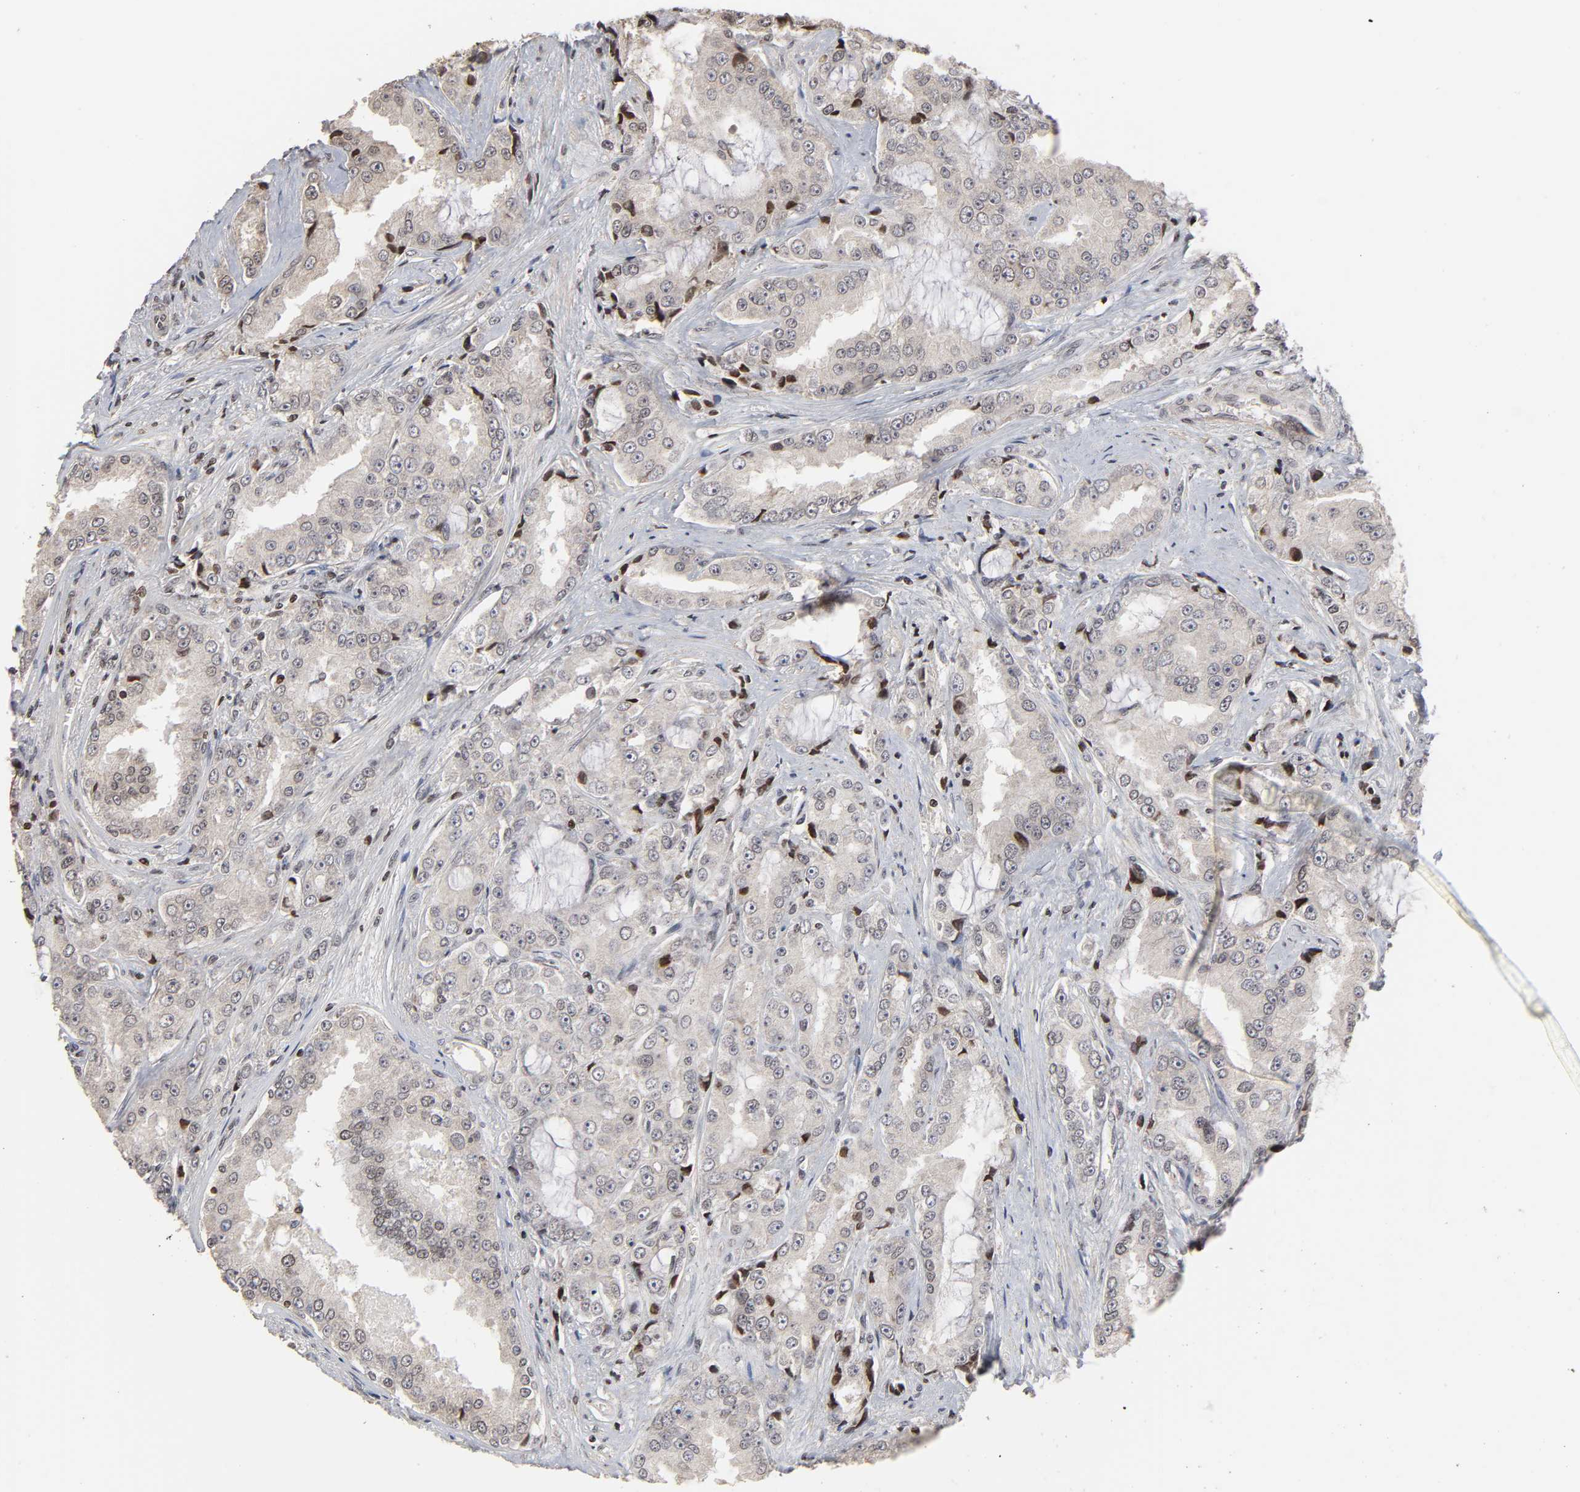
{"staining": {"intensity": "moderate", "quantity": "<25%", "location": "nuclear"}, "tissue": "prostate cancer", "cell_type": "Tumor cells", "image_type": "cancer", "snomed": [{"axis": "morphology", "description": "Adenocarcinoma, High grade"}, {"axis": "topography", "description": "Prostate"}], "caption": "Brown immunohistochemical staining in adenocarcinoma (high-grade) (prostate) shows moderate nuclear staining in approximately <25% of tumor cells.", "gene": "ZNF473", "patient": {"sex": "male", "age": 73}}